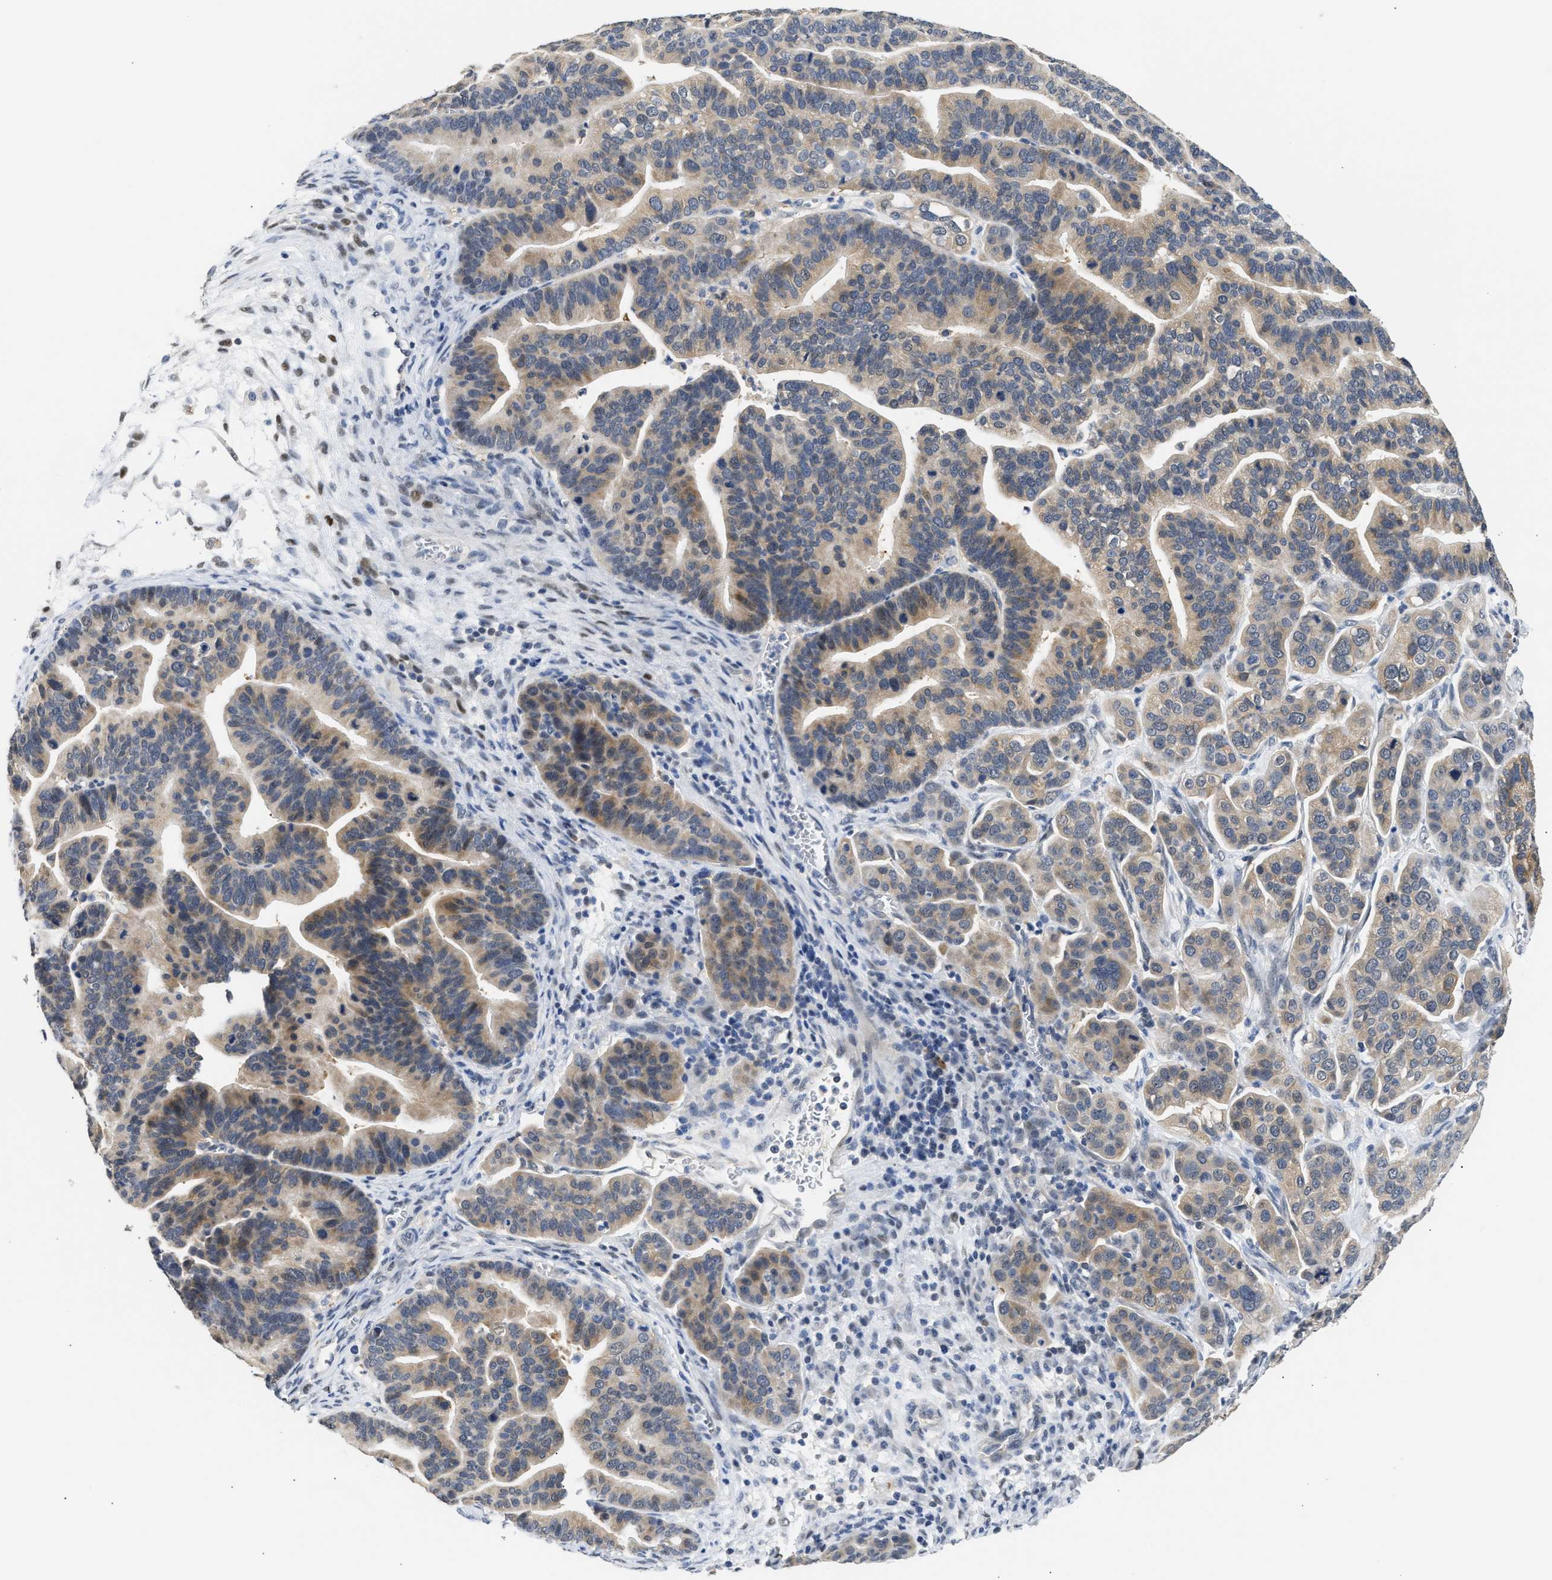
{"staining": {"intensity": "weak", "quantity": "25%-75%", "location": "cytoplasmic/membranous"}, "tissue": "ovarian cancer", "cell_type": "Tumor cells", "image_type": "cancer", "snomed": [{"axis": "morphology", "description": "Cystadenocarcinoma, serous, NOS"}, {"axis": "topography", "description": "Ovary"}], "caption": "Immunohistochemical staining of human serous cystadenocarcinoma (ovarian) exhibits weak cytoplasmic/membranous protein expression in approximately 25%-75% of tumor cells.", "gene": "PPM1L", "patient": {"sex": "female", "age": 56}}